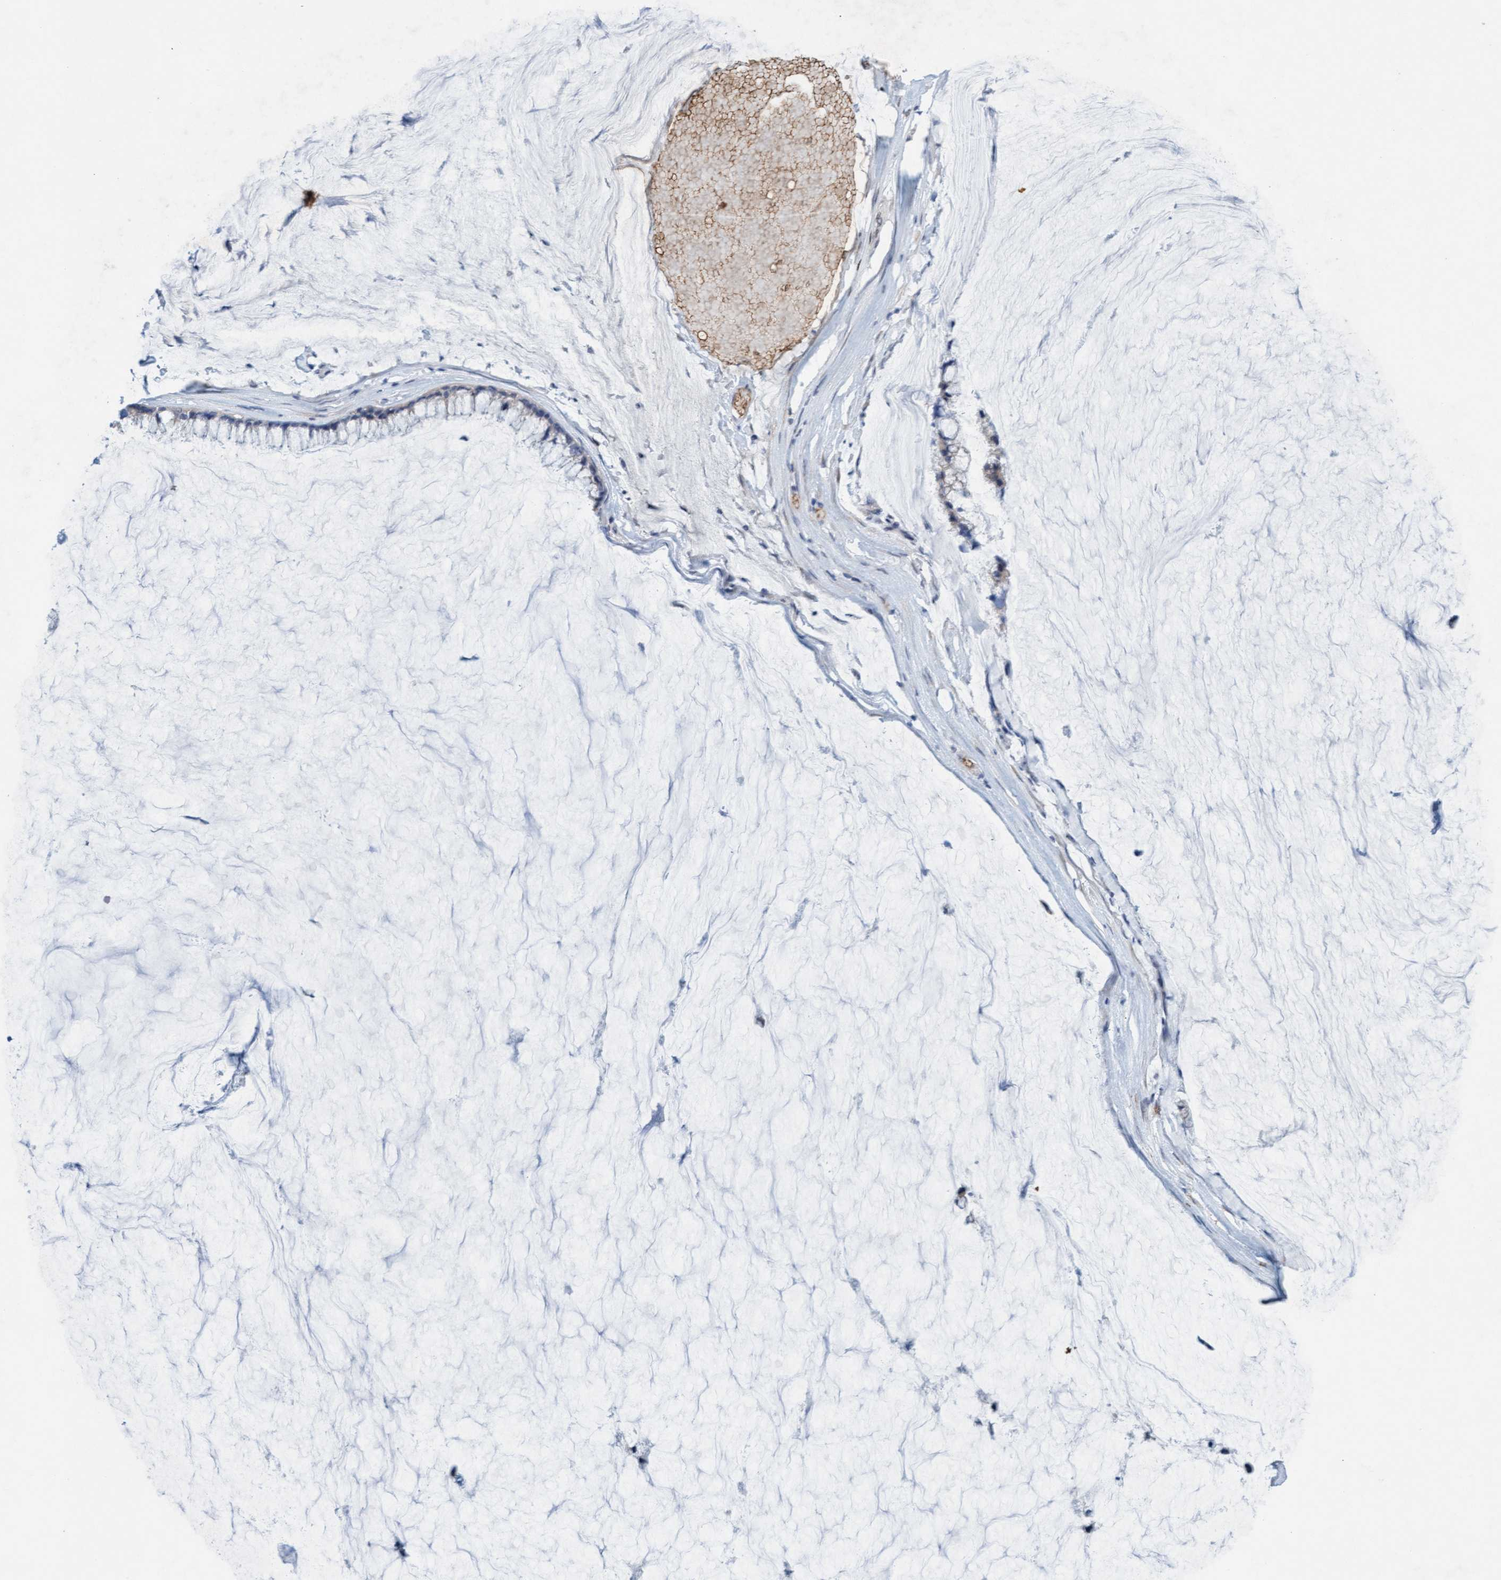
{"staining": {"intensity": "negative", "quantity": "none", "location": "none"}, "tissue": "ovarian cancer", "cell_type": "Tumor cells", "image_type": "cancer", "snomed": [{"axis": "morphology", "description": "Cystadenocarcinoma, mucinous, NOS"}, {"axis": "topography", "description": "Ovary"}], "caption": "Tumor cells are negative for brown protein staining in ovarian cancer (mucinous cystadenocarcinoma).", "gene": "SPEM2", "patient": {"sex": "female", "age": 39}}